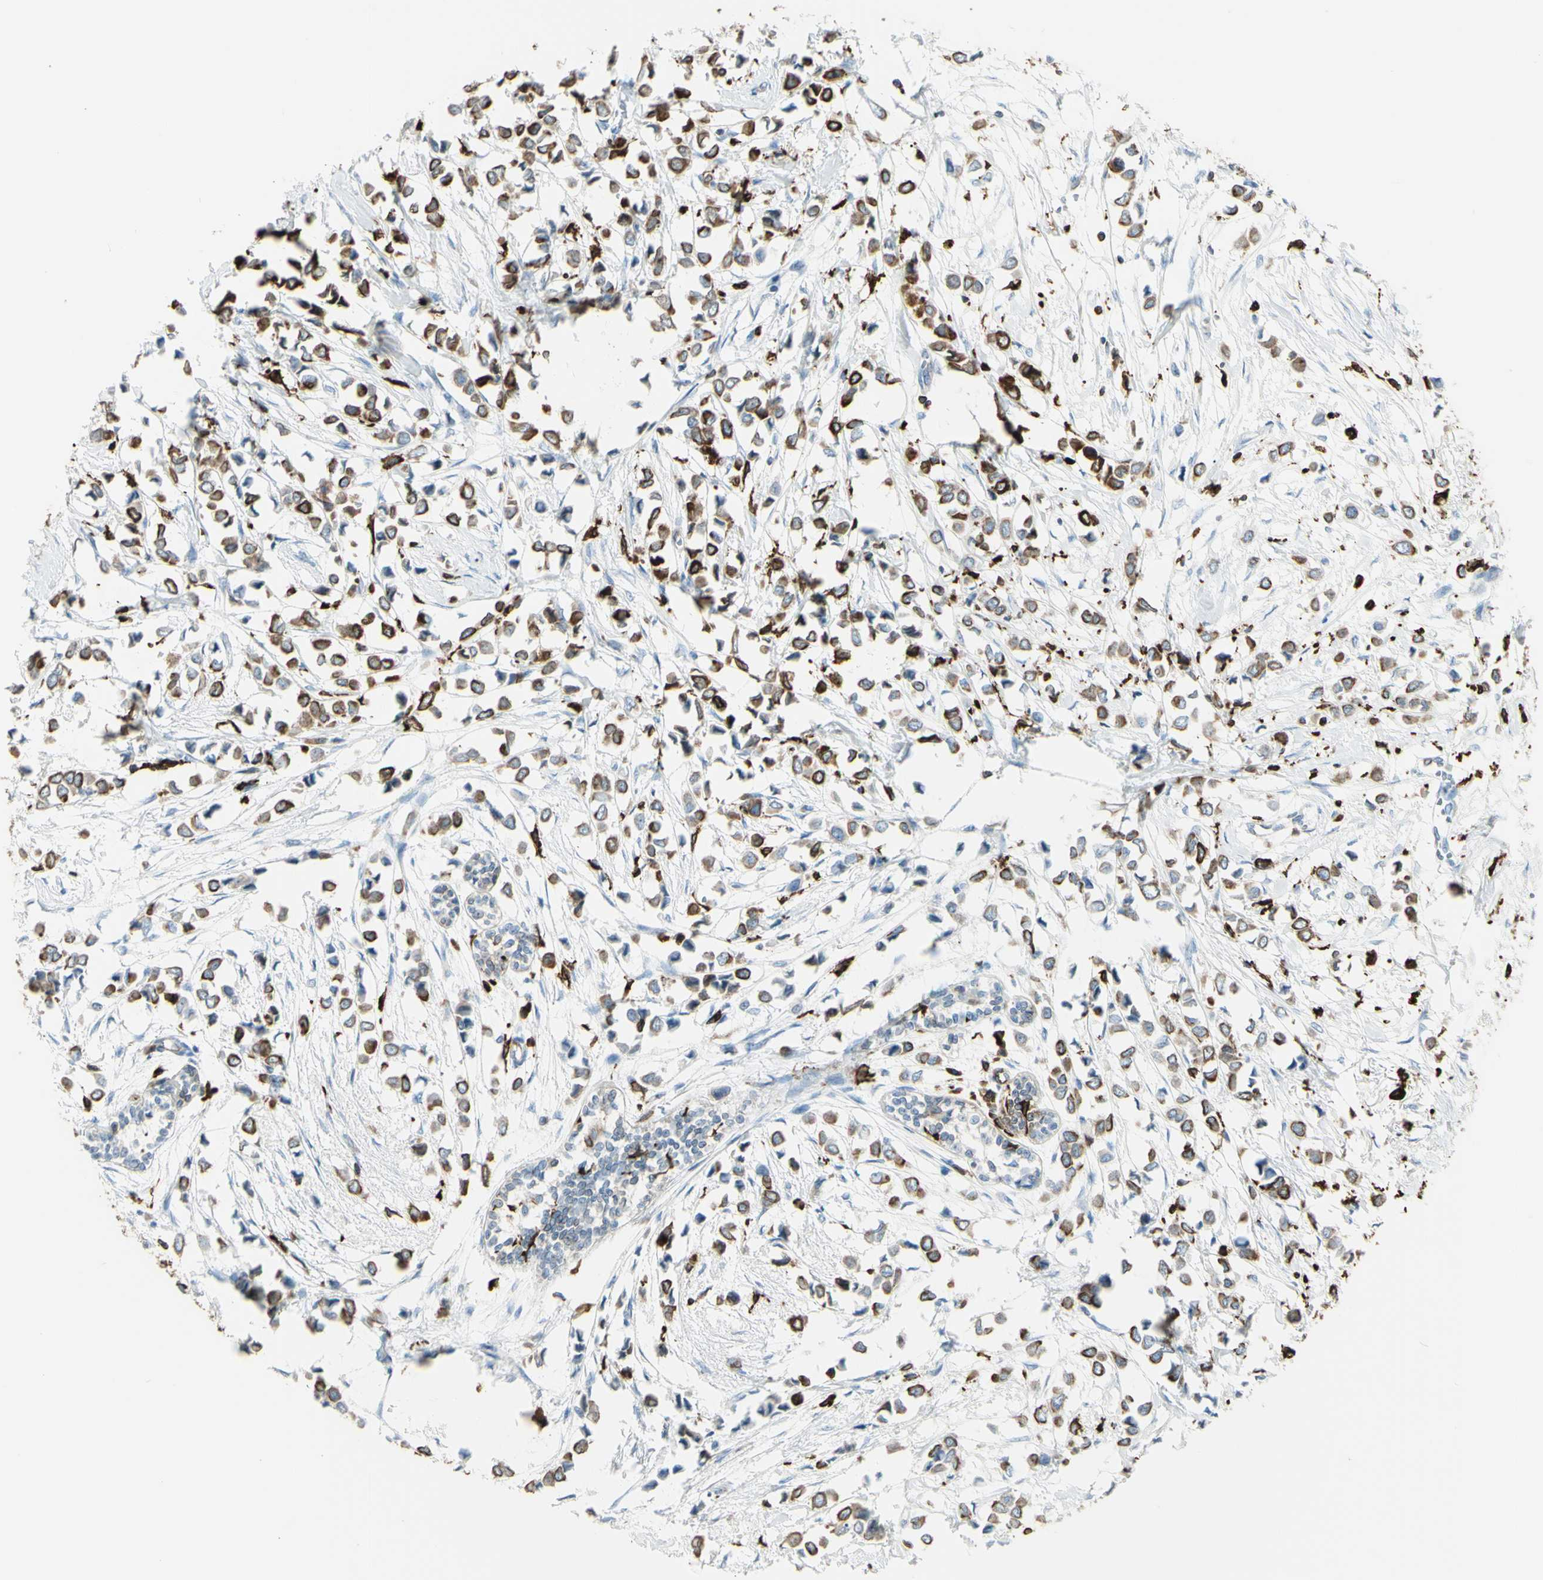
{"staining": {"intensity": "moderate", "quantity": ">75%", "location": "cytoplasmic/membranous"}, "tissue": "breast cancer", "cell_type": "Tumor cells", "image_type": "cancer", "snomed": [{"axis": "morphology", "description": "Lobular carcinoma"}, {"axis": "topography", "description": "Breast"}], "caption": "Human breast cancer stained with a brown dye shows moderate cytoplasmic/membranous positive staining in approximately >75% of tumor cells.", "gene": "CD74", "patient": {"sex": "female", "age": 51}}